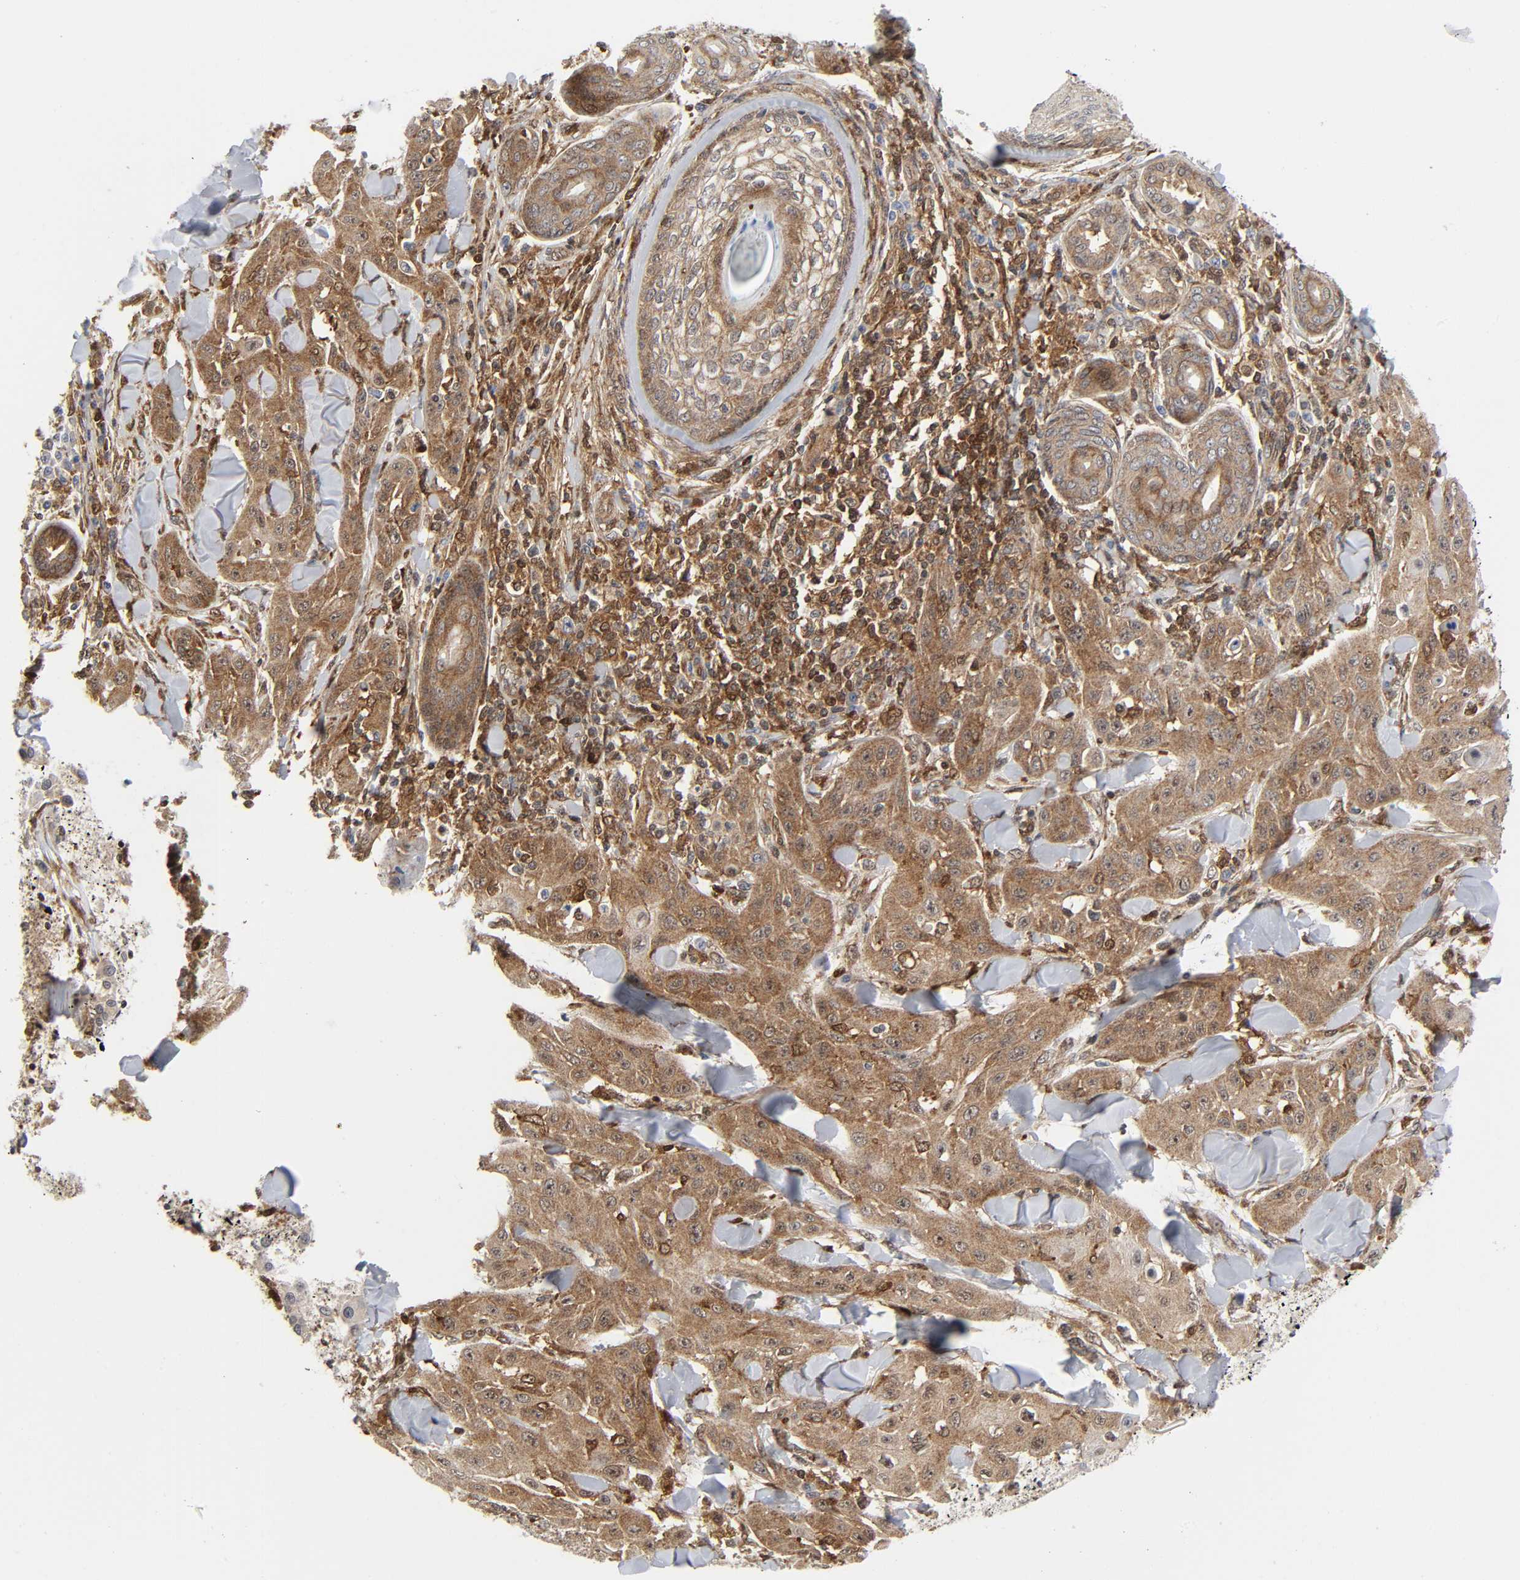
{"staining": {"intensity": "moderate", "quantity": ">75%", "location": "cytoplasmic/membranous"}, "tissue": "skin cancer", "cell_type": "Tumor cells", "image_type": "cancer", "snomed": [{"axis": "morphology", "description": "Squamous cell carcinoma, NOS"}, {"axis": "topography", "description": "Skin"}], "caption": "A high-resolution micrograph shows immunohistochemistry staining of squamous cell carcinoma (skin), which demonstrates moderate cytoplasmic/membranous expression in approximately >75% of tumor cells.", "gene": "MAPK1", "patient": {"sex": "male", "age": 24}}